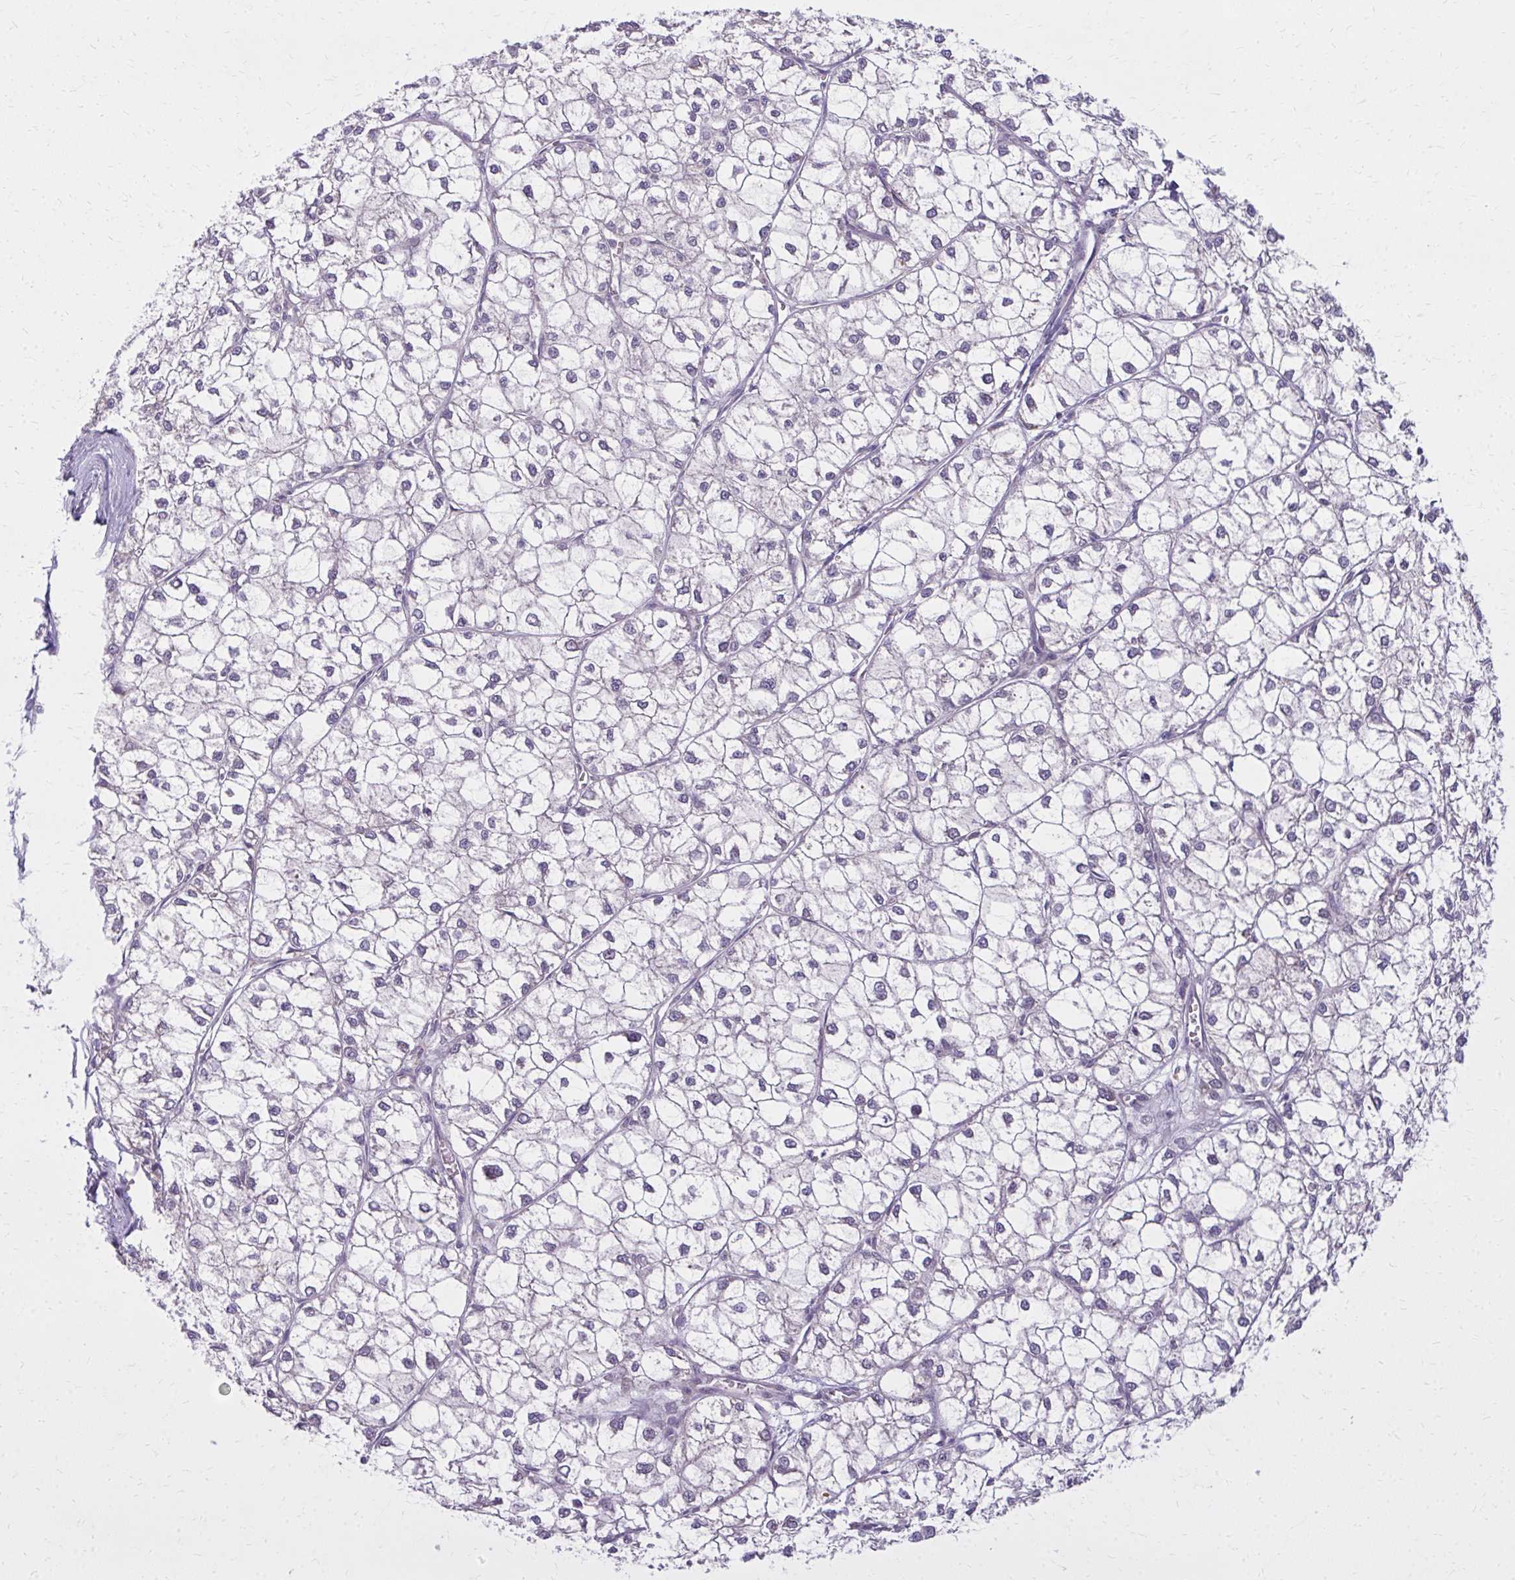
{"staining": {"intensity": "negative", "quantity": "none", "location": "none"}, "tissue": "liver cancer", "cell_type": "Tumor cells", "image_type": "cancer", "snomed": [{"axis": "morphology", "description": "Carcinoma, Hepatocellular, NOS"}, {"axis": "topography", "description": "Liver"}], "caption": "Human liver hepatocellular carcinoma stained for a protein using immunohistochemistry (IHC) exhibits no expression in tumor cells.", "gene": "CEMP1", "patient": {"sex": "female", "age": 43}}